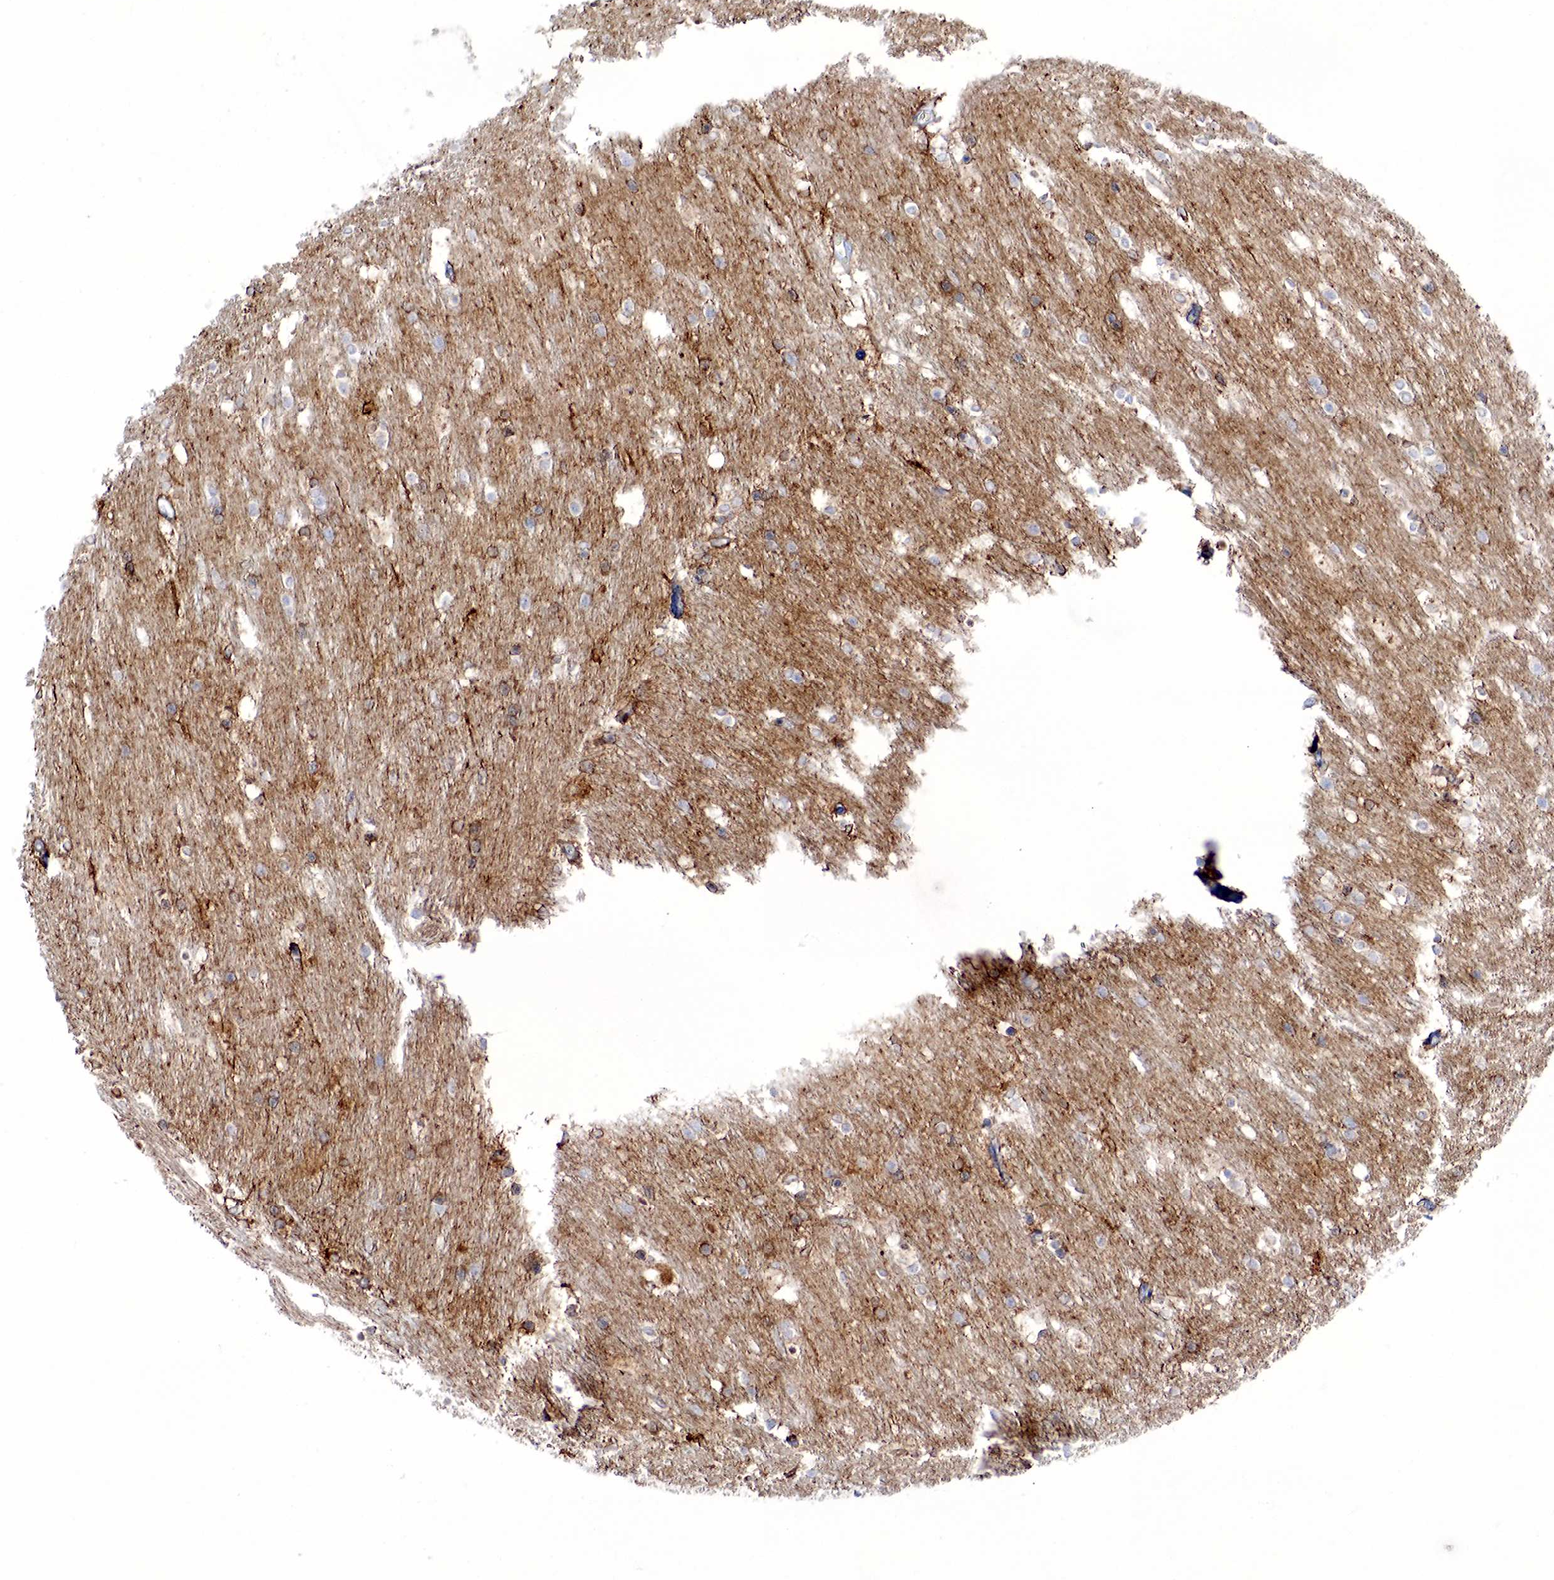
{"staining": {"intensity": "moderate", "quantity": "25%-75%", "location": "cytoplasmic/membranous"}, "tissue": "caudate", "cell_type": "Glial cells", "image_type": "normal", "snomed": [{"axis": "morphology", "description": "Normal tissue, NOS"}, {"axis": "topography", "description": "Lateral ventricle wall"}], "caption": "Protein expression analysis of normal caudate reveals moderate cytoplasmic/membranous positivity in approximately 25%-75% of glial cells.", "gene": "FUT4", "patient": {"sex": "female", "age": 19}}